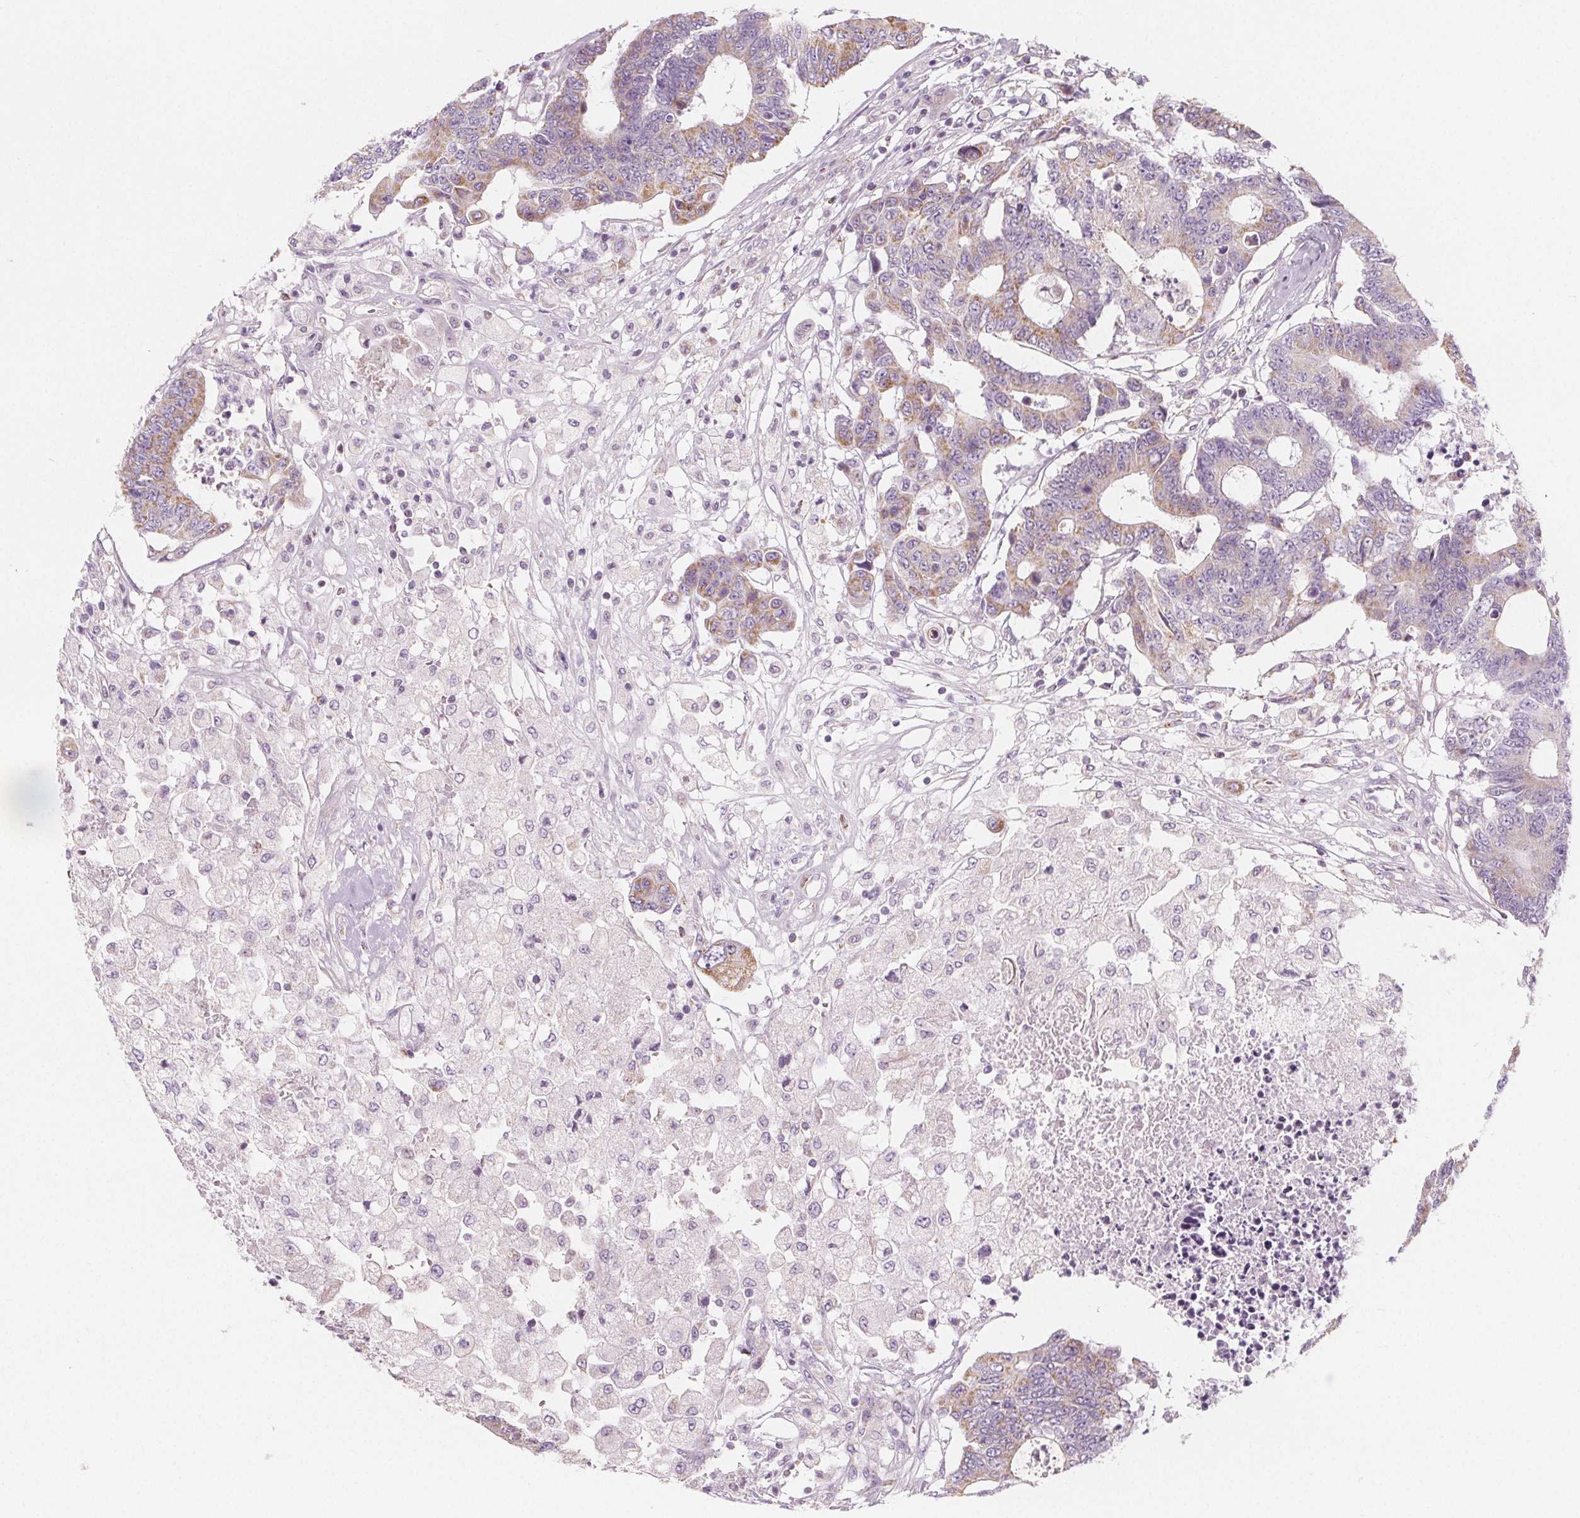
{"staining": {"intensity": "weak", "quantity": "25%-75%", "location": "cytoplasmic/membranous"}, "tissue": "colorectal cancer", "cell_type": "Tumor cells", "image_type": "cancer", "snomed": [{"axis": "morphology", "description": "Adenocarcinoma, NOS"}, {"axis": "topography", "description": "Colon"}], "caption": "Immunohistochemical staining of adenocarcinoma (colorectal) displays low levels of weak cytoplasmic/membranous protein staining in approximately 25%-75% of tumor cells.", "gene": "IL17C", "patient": {"sex": "female", "age": 48}}